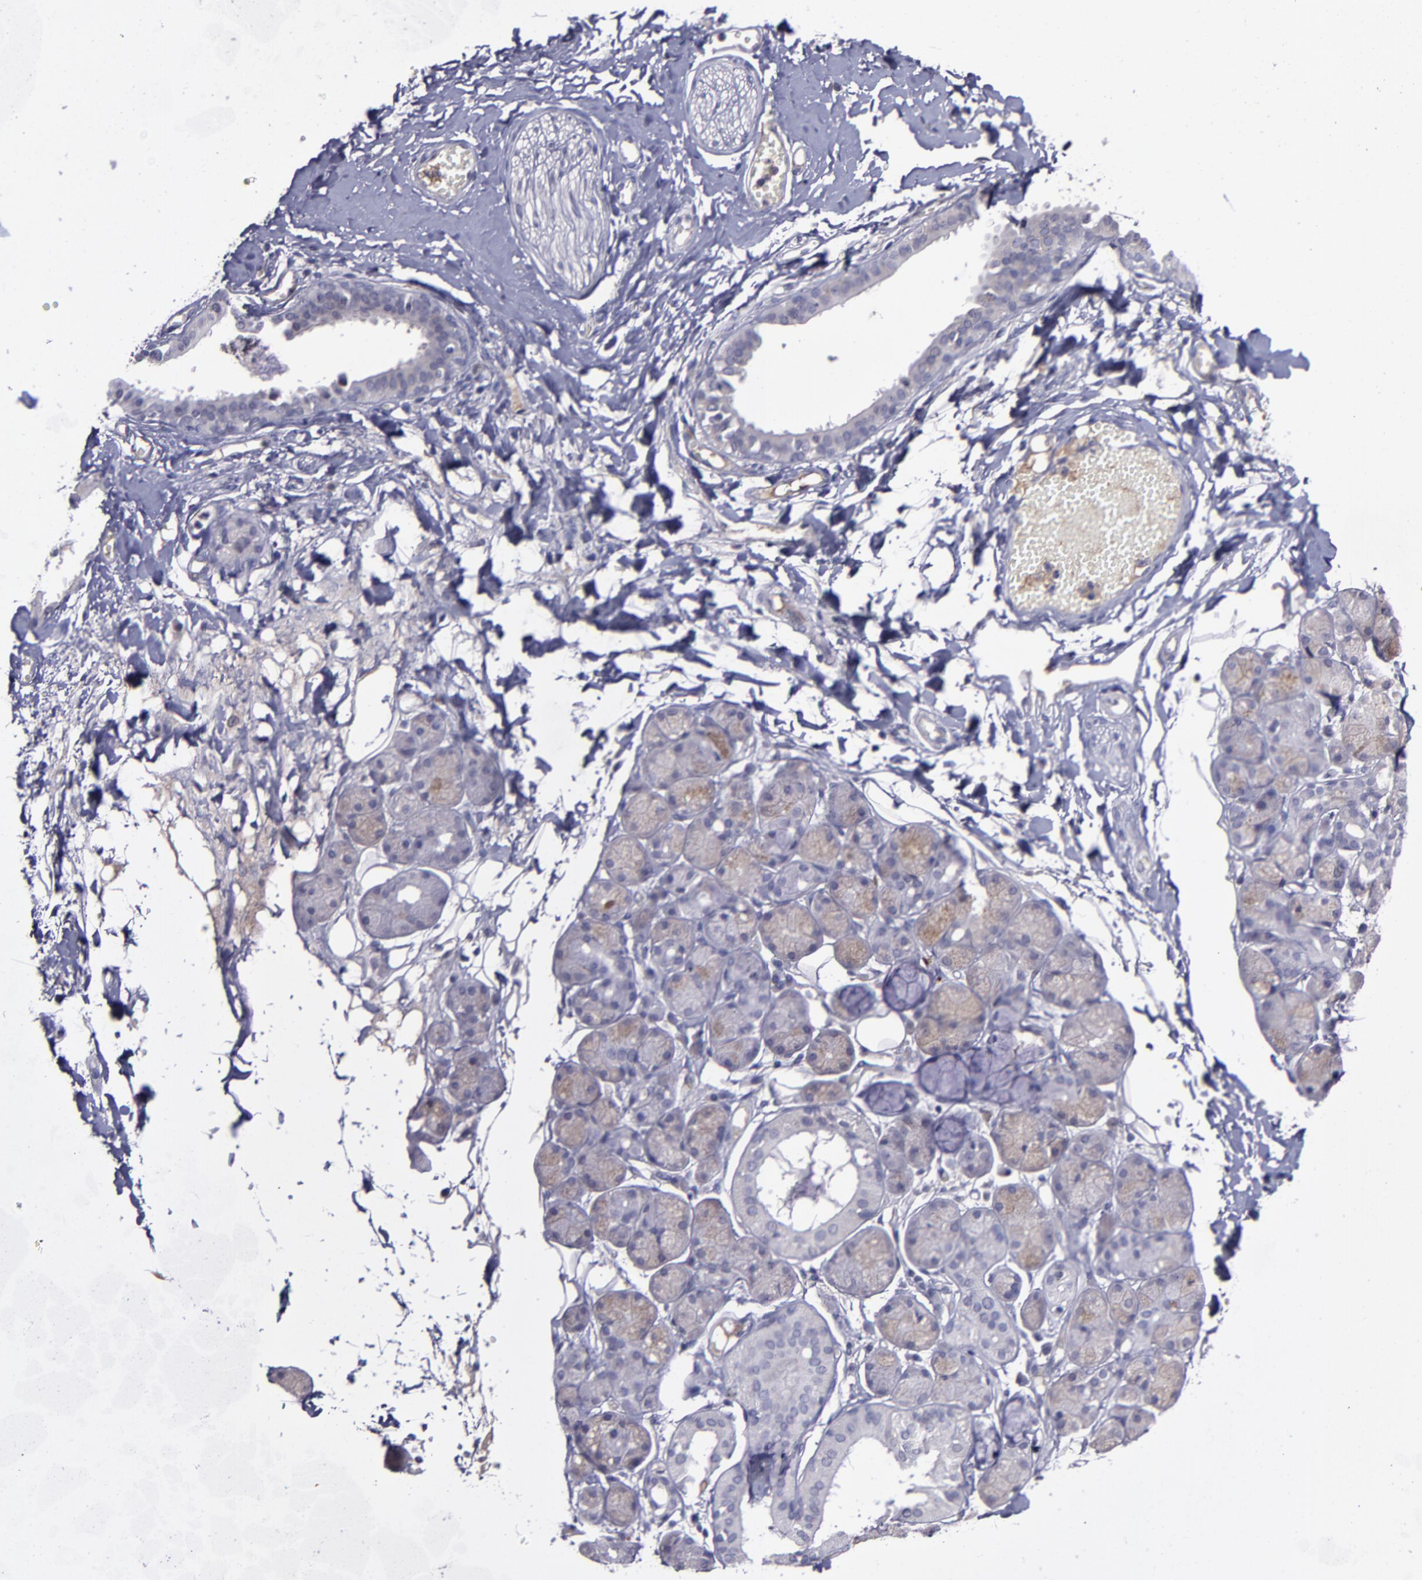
{"staining": {"intensity": "weak", "quantity": "25%-75%", "location": "cytoplasmic/membranous"}, "tissue": "salivary gland", "cell_type": "Glandular cells", "image_type": "normal", "snomed": [{"axis": "morphology", "description": "Normal tissue, NOS"}, {"axis": "topography", "description": "Skeletal muscle"}, {"axis": "topography", "description": "Oral tissue"}, {"axis": "topography", "description": "Salivary gland"}, {"axis": "topography", "description": "Peripheral nerve tissue"}], "caption": "Protein staining of benign salivary gland reveals weak cytoplasmic/membranous positivity in about 25%-75% of glandular cells.", "gene": "MASP1", "patient": {"sex": "male", "age": 54}}